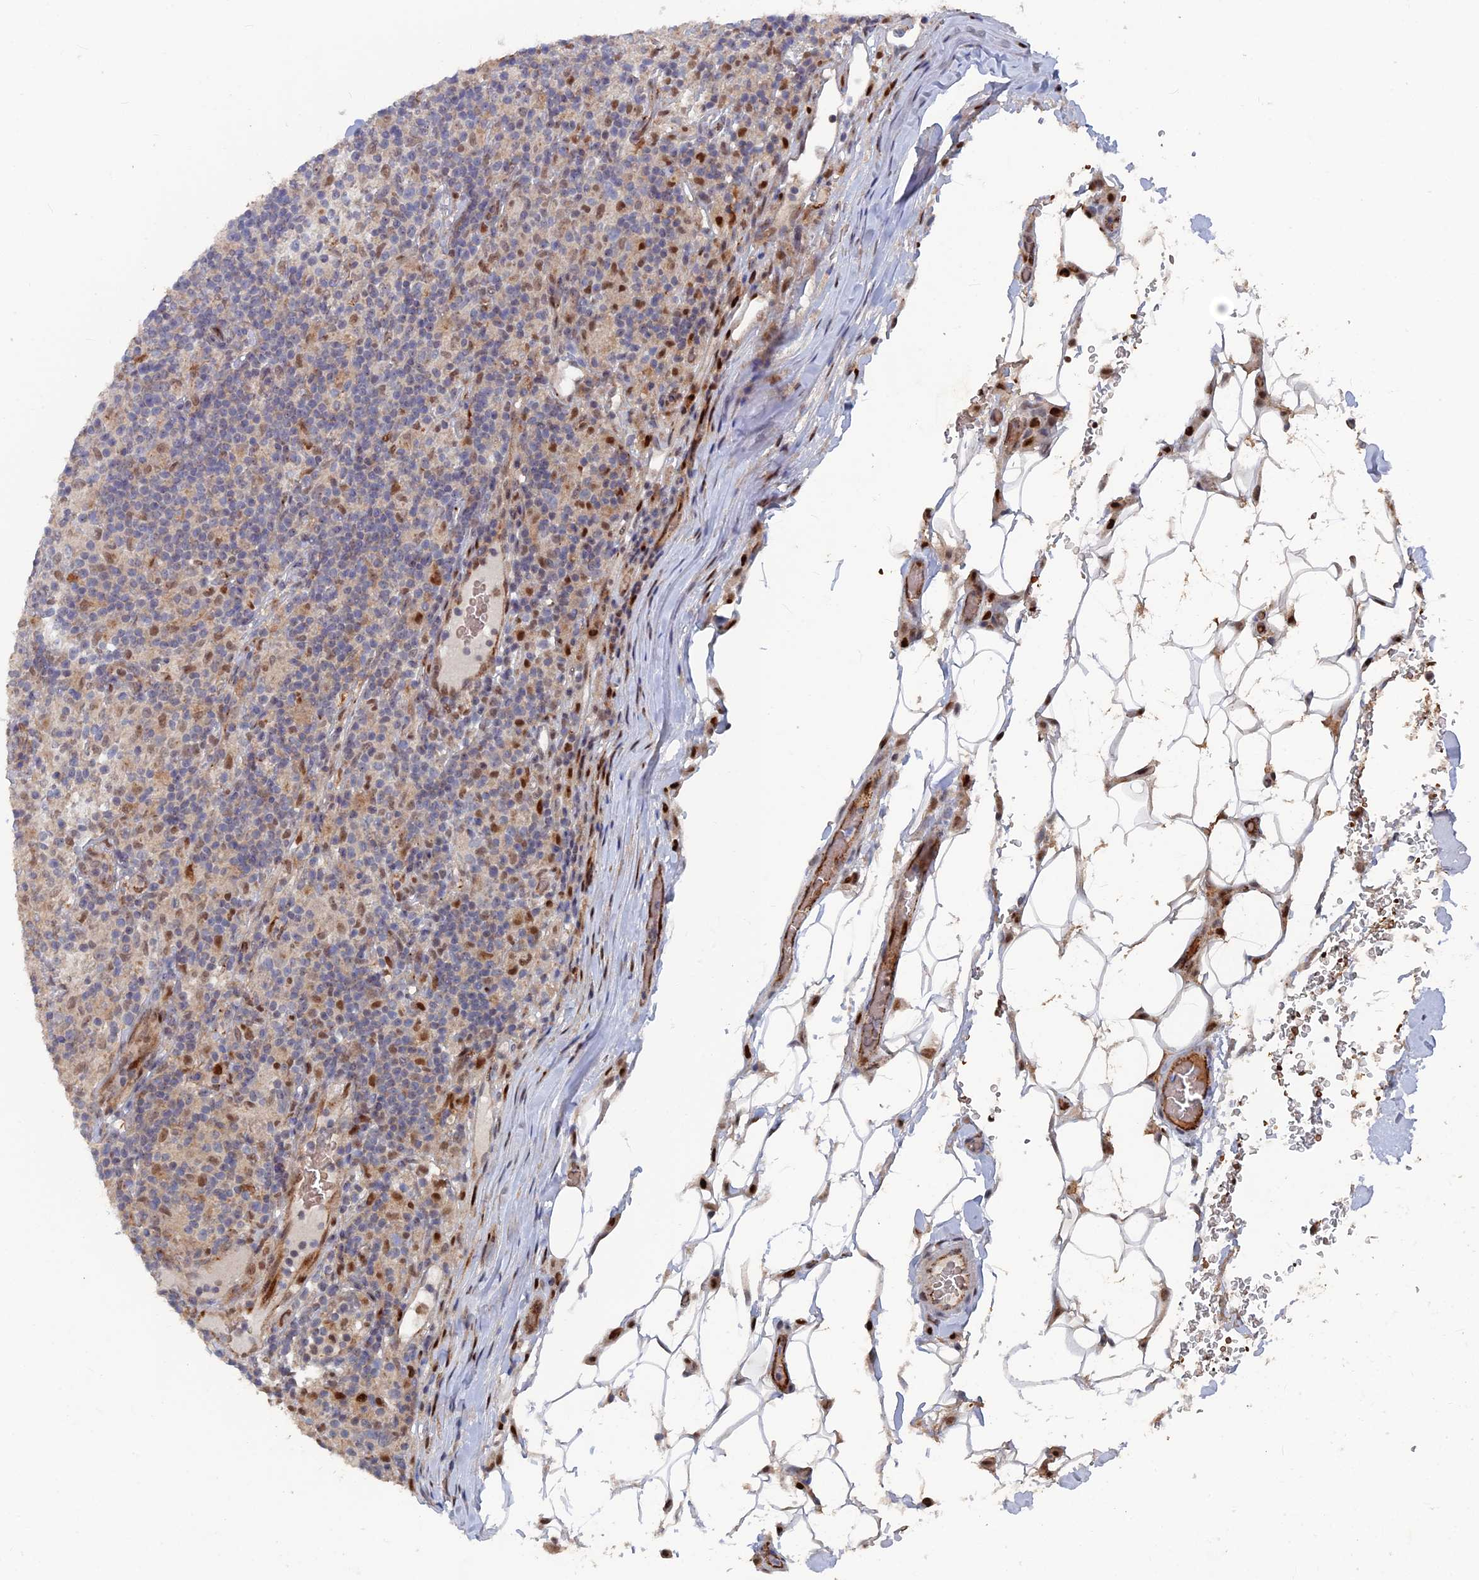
{"staining": {"intensity": "negative", "quantity": "none", "location": "none"}, "tissue": "lymphoma", "cell_type": "Tumor cells", "image_type": "cancer", "snomed": [{"axis": "morphology", "description": "Hodgkin's disease, NOS"}, {"axis": "topography", "description": "Lymph node"}], "caption": "Hodgkin's disease stained for a protein using immunohistochemistry (IHC) displays no expression tumor cells.", "gene": "SH3D21", "patient": {"sex": "male", "age": 70}}